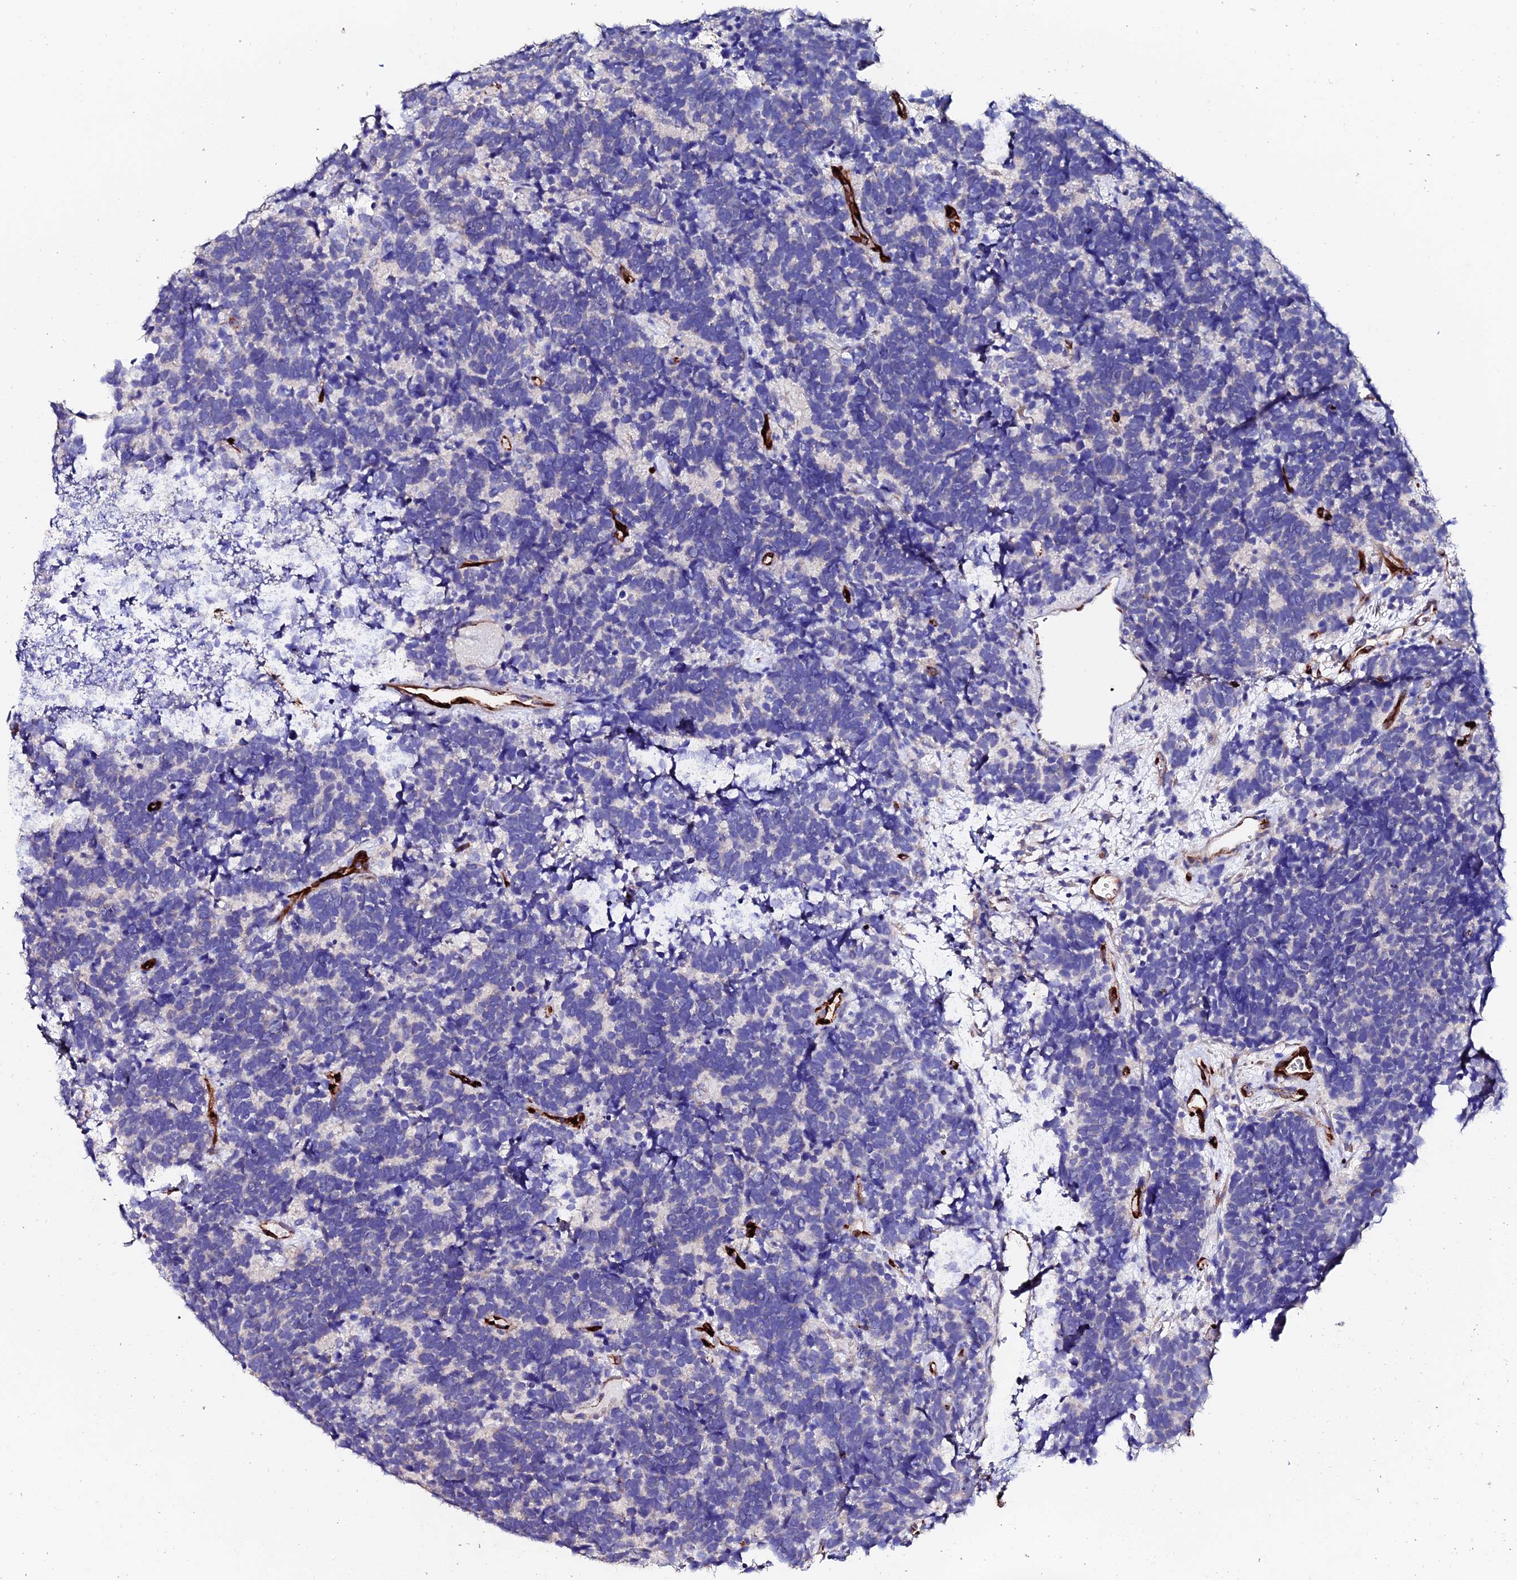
{"staining": {"intensity": "negative", "quantity": "none", "location": "none"}, "tissue": "carcinoid", "cell_type": "Tumor cells", "image_type": "cancer", "snomed": [{"axis": "morphology", "description": "Carcinoma, NOS"}, {"axis": "morphology", "description": "Carcinoid, malignant, NOS"}, {"axis": "topography", "description": "Urinary bladder"}], "caption": "Immunohistochemical staining of human carcinoid exhibits no significant staining in tumor cells.", "gene": "ESM1", "patient": {"sex": "male", "age": 57}}